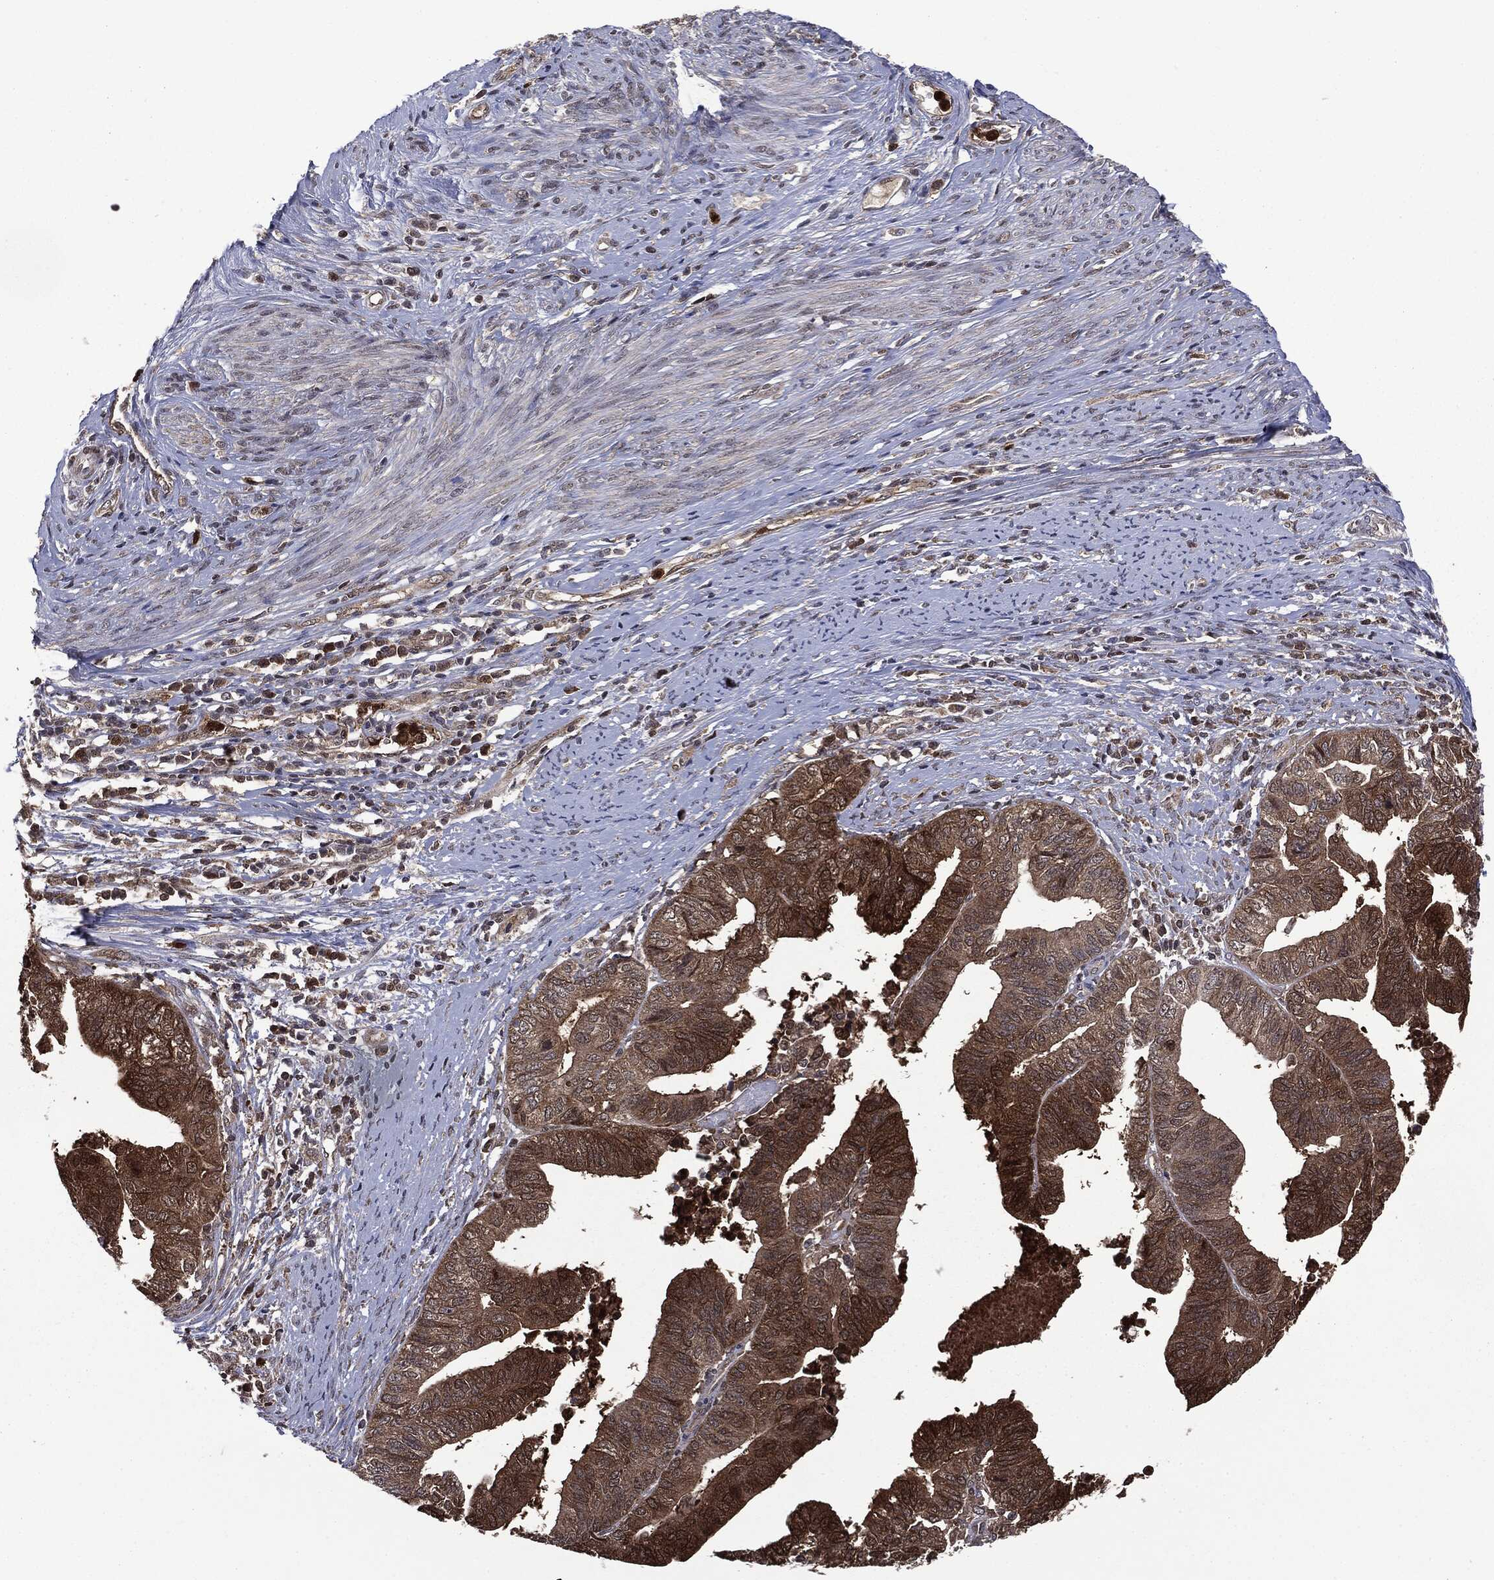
{"staining": {"intensity": "strong", "quantity": ">75%", "location": "cytoplasmic/membranous"}, "tissue": "endometrial cancer", "cell_type": "Tumor cells", "image_type": "cancer", "snomed": [{"axis": "morphology", "description": "Adenocarcinoma, NOS"}, {"axis": "topography", "description": "Endometrium"}], "caption": "The histopathology image demonstrates staining of endometrial cancer, revealing strong cytoplasmic/membranous protein staining (brown color) within tumor cells.", "gene": "GPI", "patient": {"sex": "female", "age": 65}}